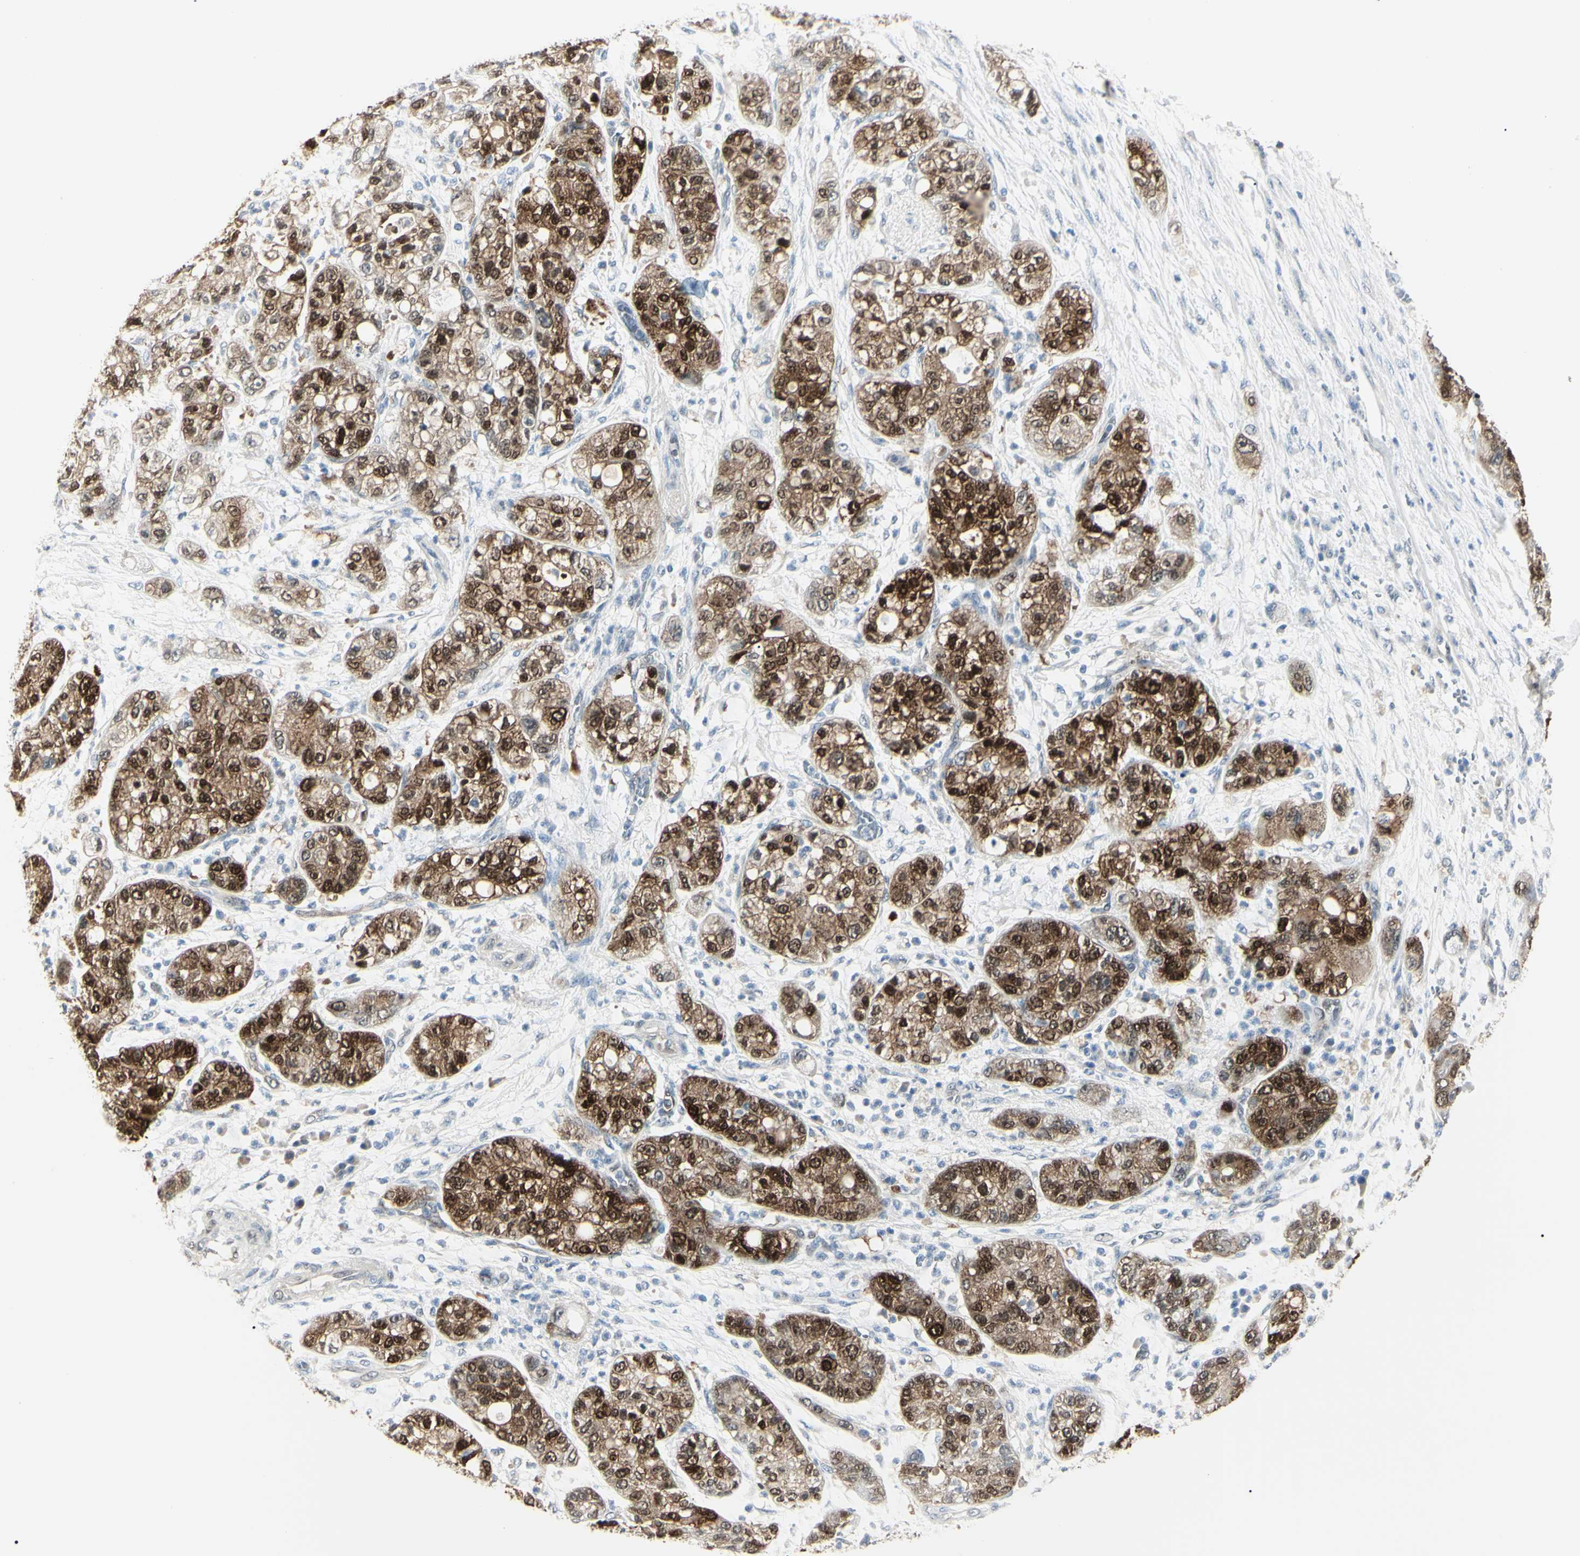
{"staining": {"intensity": "strong", "quantity": ">75%", "location": "cytoplasmic/membranous,nuclear"}, "tissue": "pancreatic cancer", "cell_type": "Tumor cells", "image_type": "cancer", "snomed": [{"axis": "morphology", "description": "Adenocarcinoma, NOS"}, {"axis": "topography", "description": "Pancreas"}], "caption": "An IHC image of tumor tissue is shown. Protein staining in brown shows strong cytoplasmic/membranous and nuclear positivity in pancreatic adenocarcinoma within tumor cells.", "gene": "AKR1C3", "patient": {"sex": "female", "age": 78}}